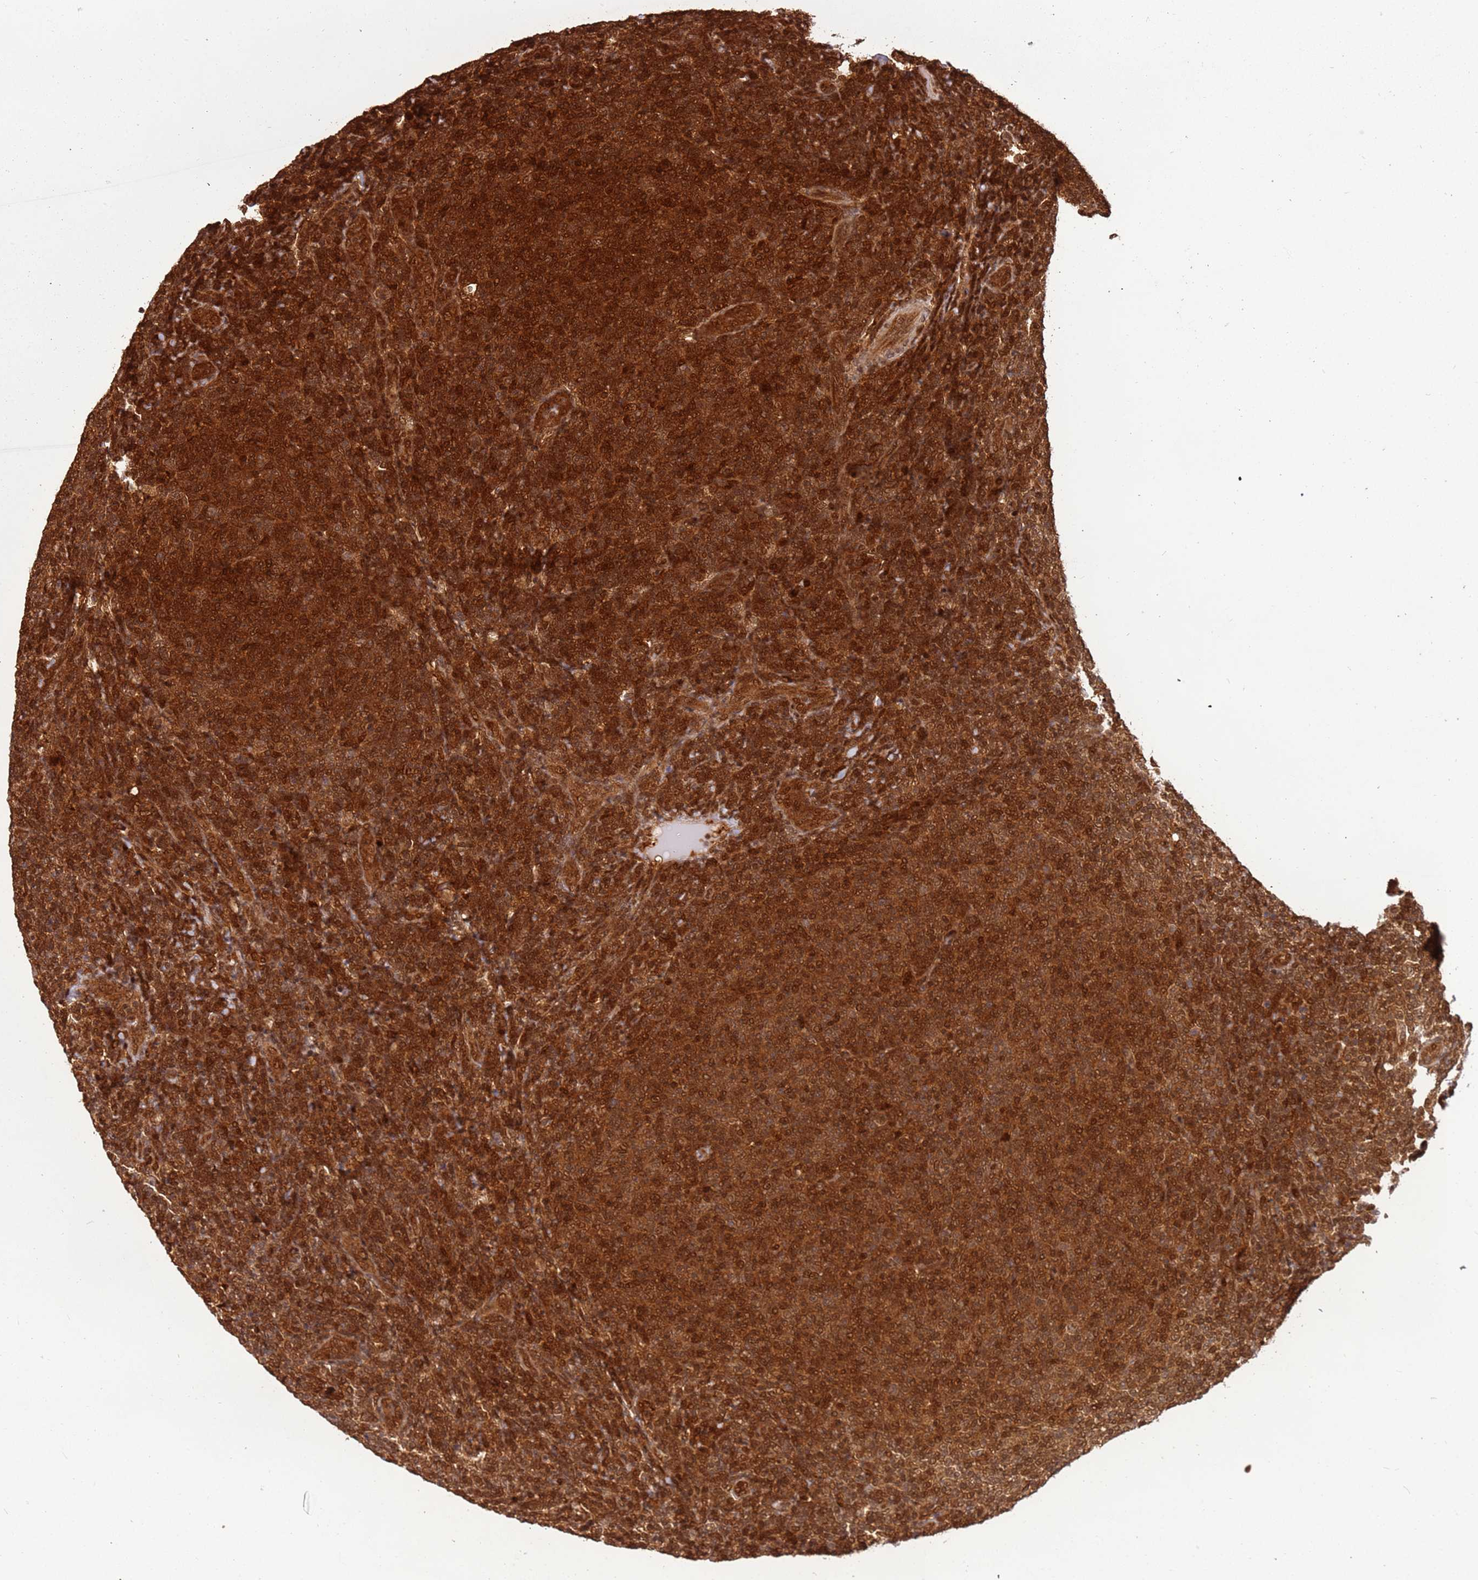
{"staining": {"intensity": "strong", "quantity": ">75%", "location": "cytoplasmic/membranous,nuclear"}, "tissue": "lymphoma", "cell_type": "Tumor cells", "image_type": "cancer", "snomed": [{"axis": "morphology", "description": "Malignant lymphoma, non-Hodgkin's type, Low grade"}, {"axis": "topography", "description": "Lymph node"}], "caption": "This is an image of IHC staining of lymphoma, which shows strong expression in the cytoplasmic/membranous and nuclear of tumor cells.", "gene": "PGLS", "patient": {"sex": "male", "age": 66}}